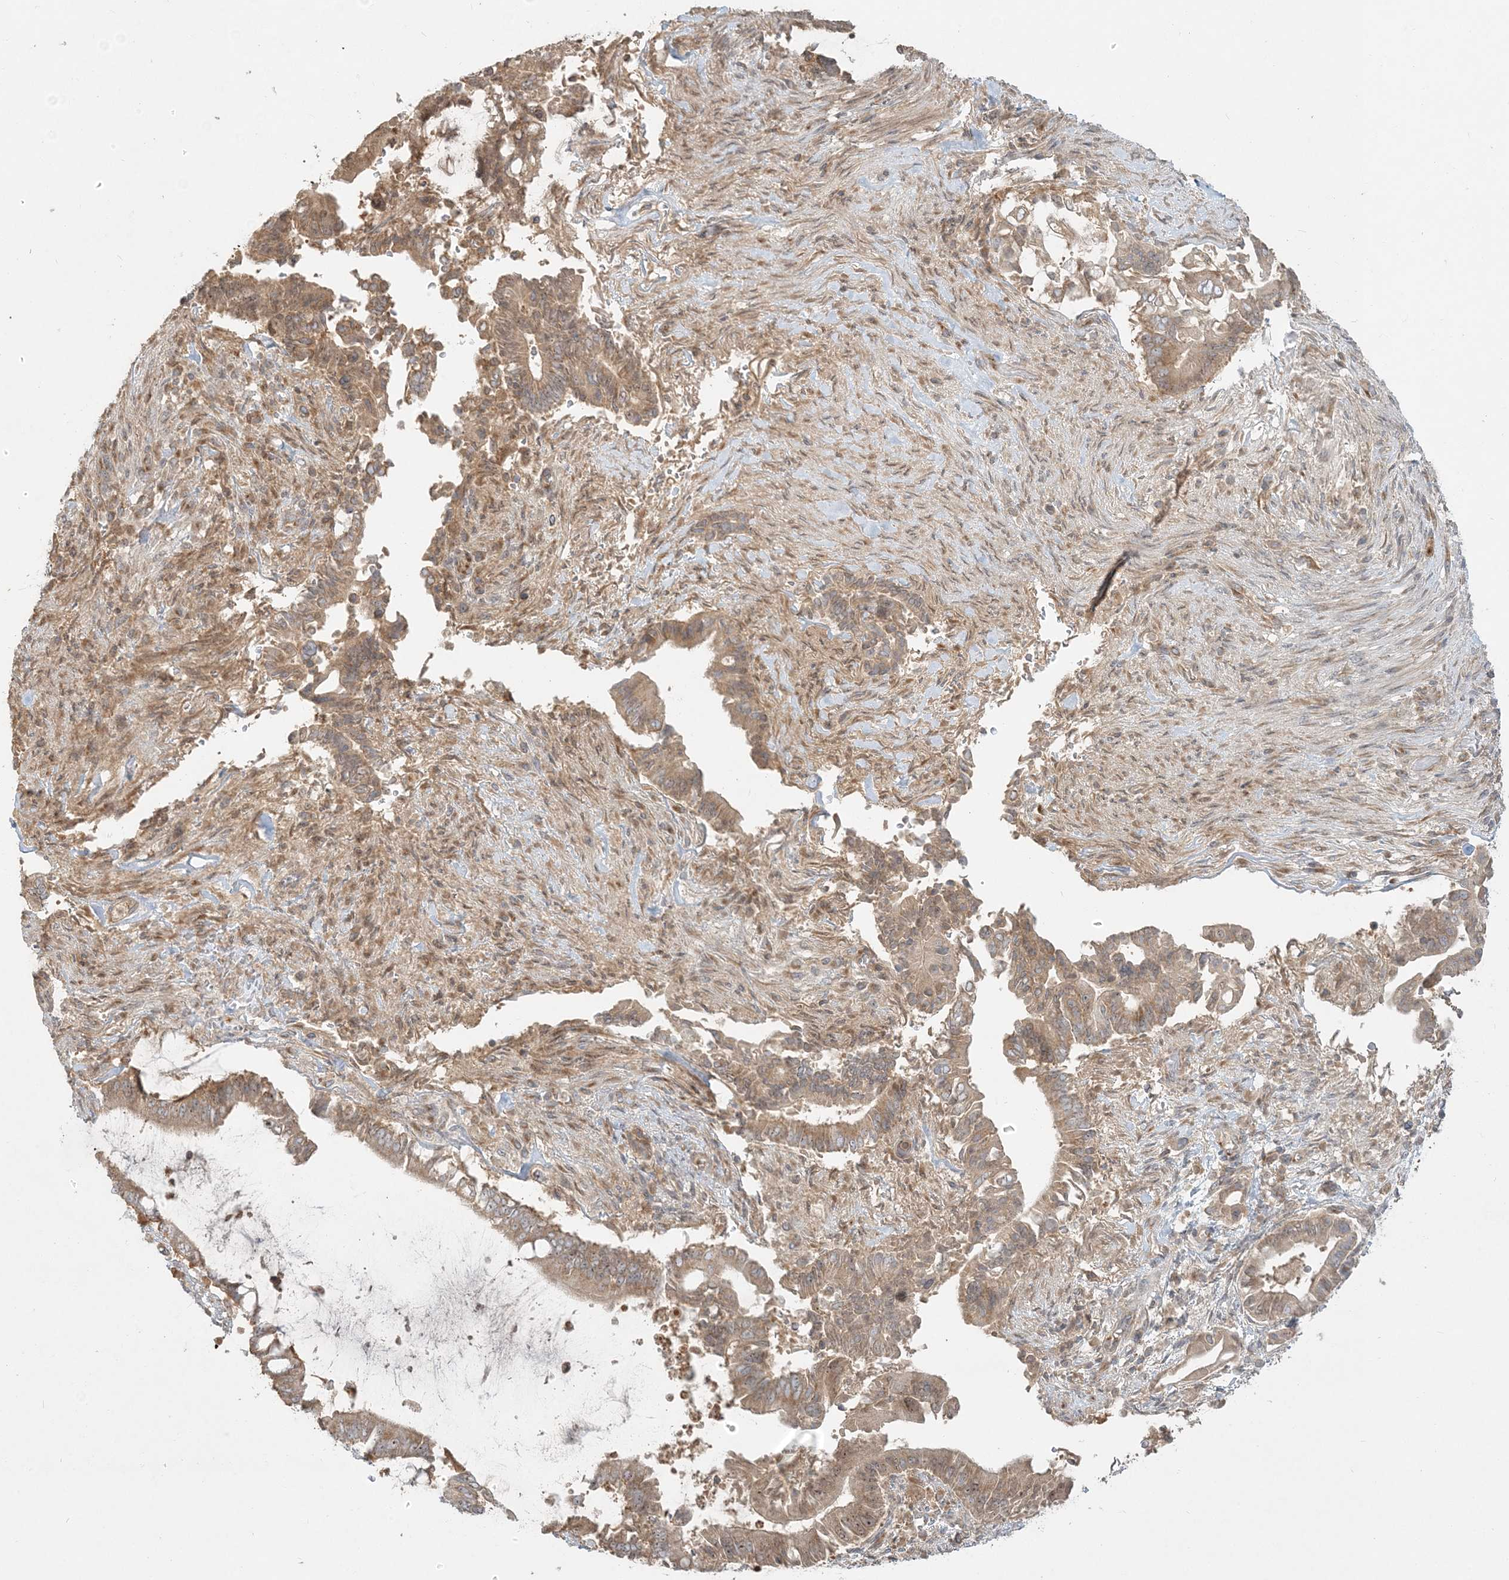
{"staining": {"intensity": "moderate", "quantity": ">75%", "location": "cytoplasmic/membranous"}, "tissue": "pancreatic cancer", "cell_type": "Tumor cells", "image_type": "cancer", "snomed": [{"axis": "morphology", "description": "Adenocarcinoma, NOS"}, {"axis": "topography", "description": "Pancreas"}], "caption": "A high-resolution histopathology image shows immunohistochemistry (IHC) staining of pancreatic cancer, which reveals moderate cytoplasmic/membranous expression in about >75% of tumor cells.", "gene": "AP1AR", "patient": {"sex": "male", "age": 68}}